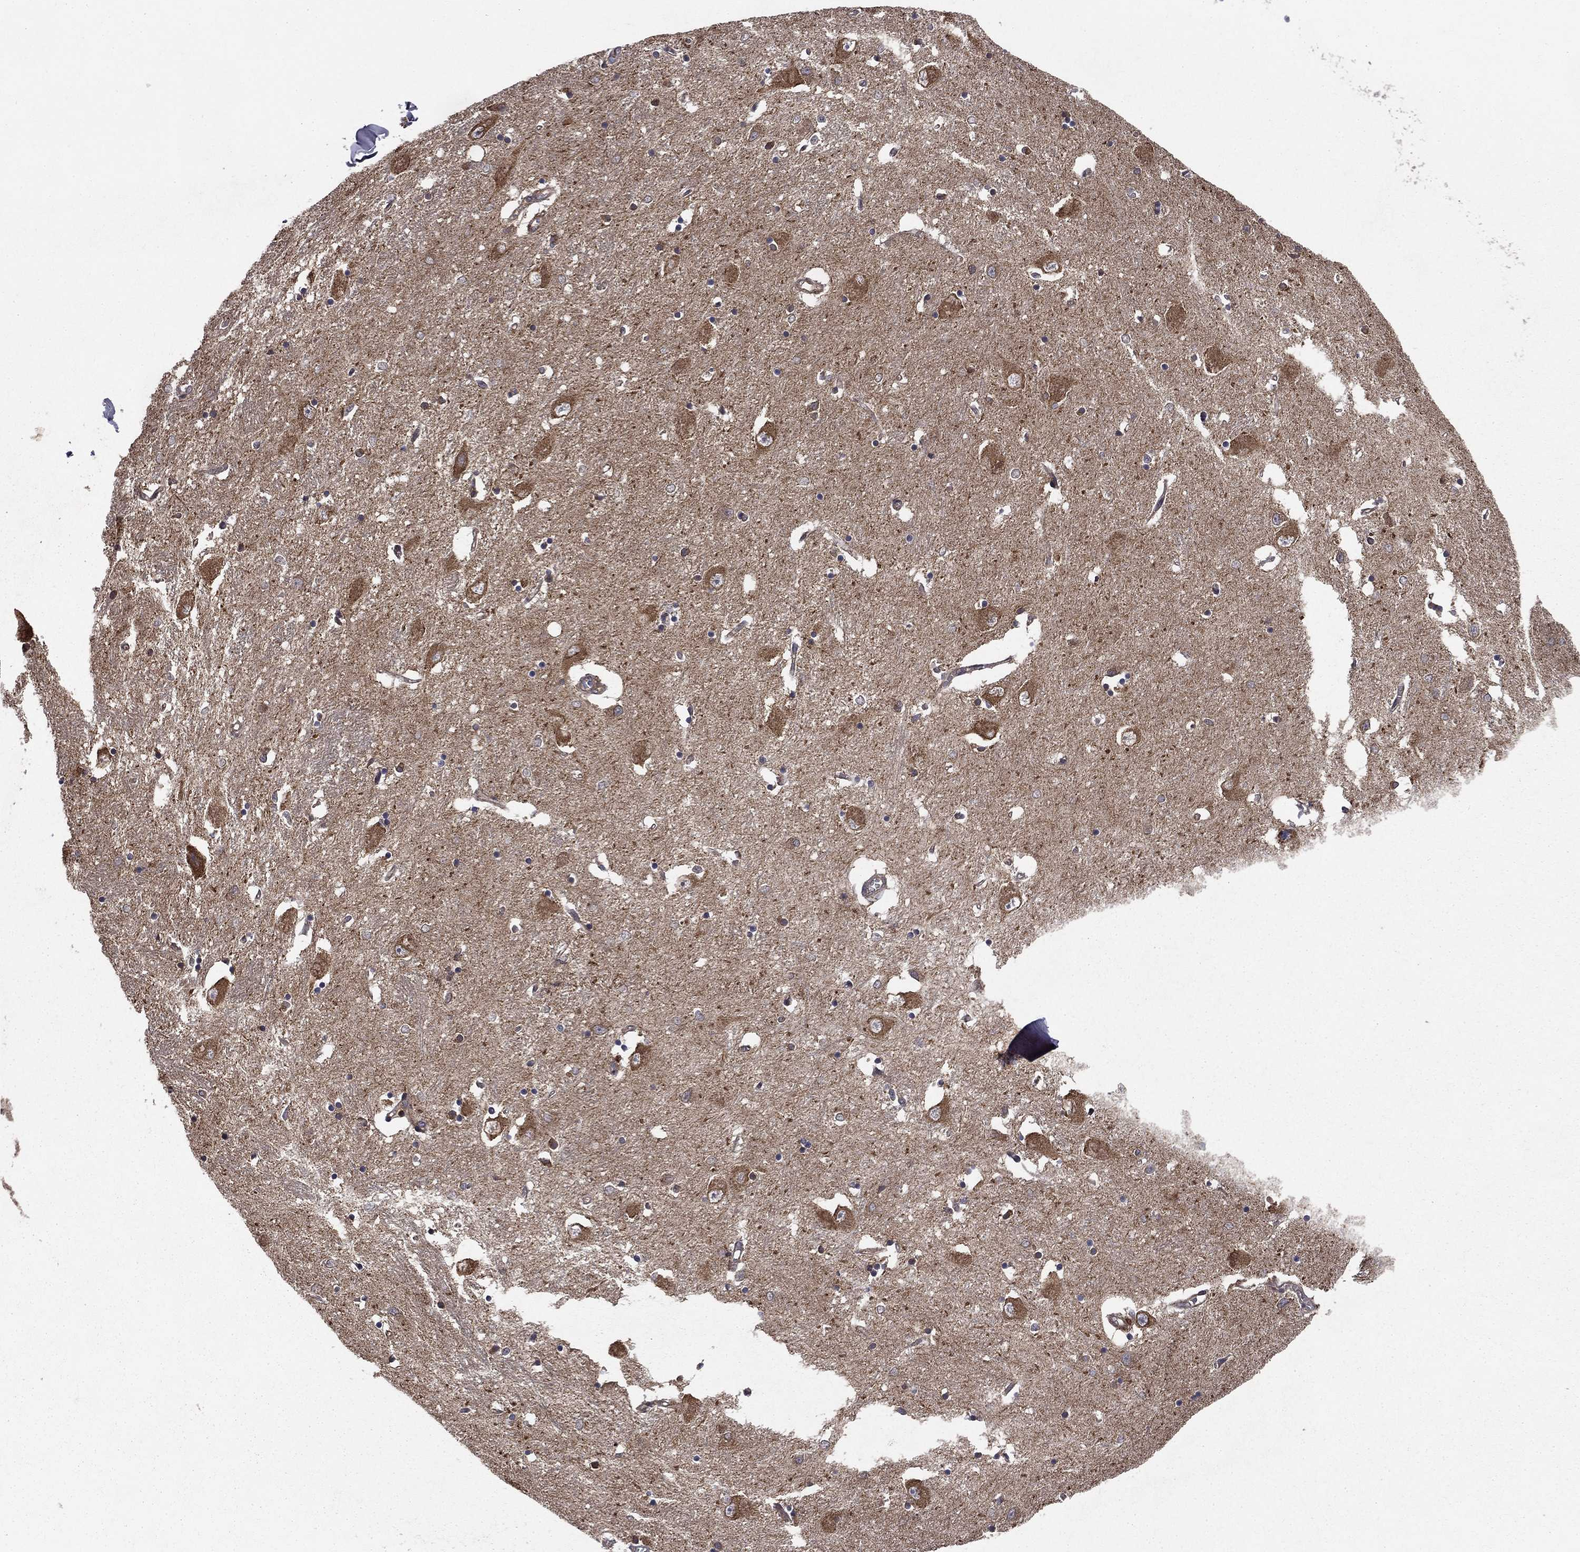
{"staining": {"intensity": "negative", "quantity": "none", "location": "none"}, "tissue": "caudate", "cell_type": "Glial cells", "image_type": "normal", "snomed": [{"axis": "morphology", "description": "Normal tissue, NOS"}, {"axis": "topography", "description": "Lateral ventricle wall"}], "caption": "Immunohistochemistry (IHC) histopathology image of unremarkable caudate: caudate stained with DAB demonstrates no significant protein staining in glial cells. The staining is performed using DAB (3,3'-diaminobenzidine) brown chromogen with nuclei counter-stained in using hematoxylin.", "gene": "BABAM2", "patient": {"sex": "male", "age": 54}}